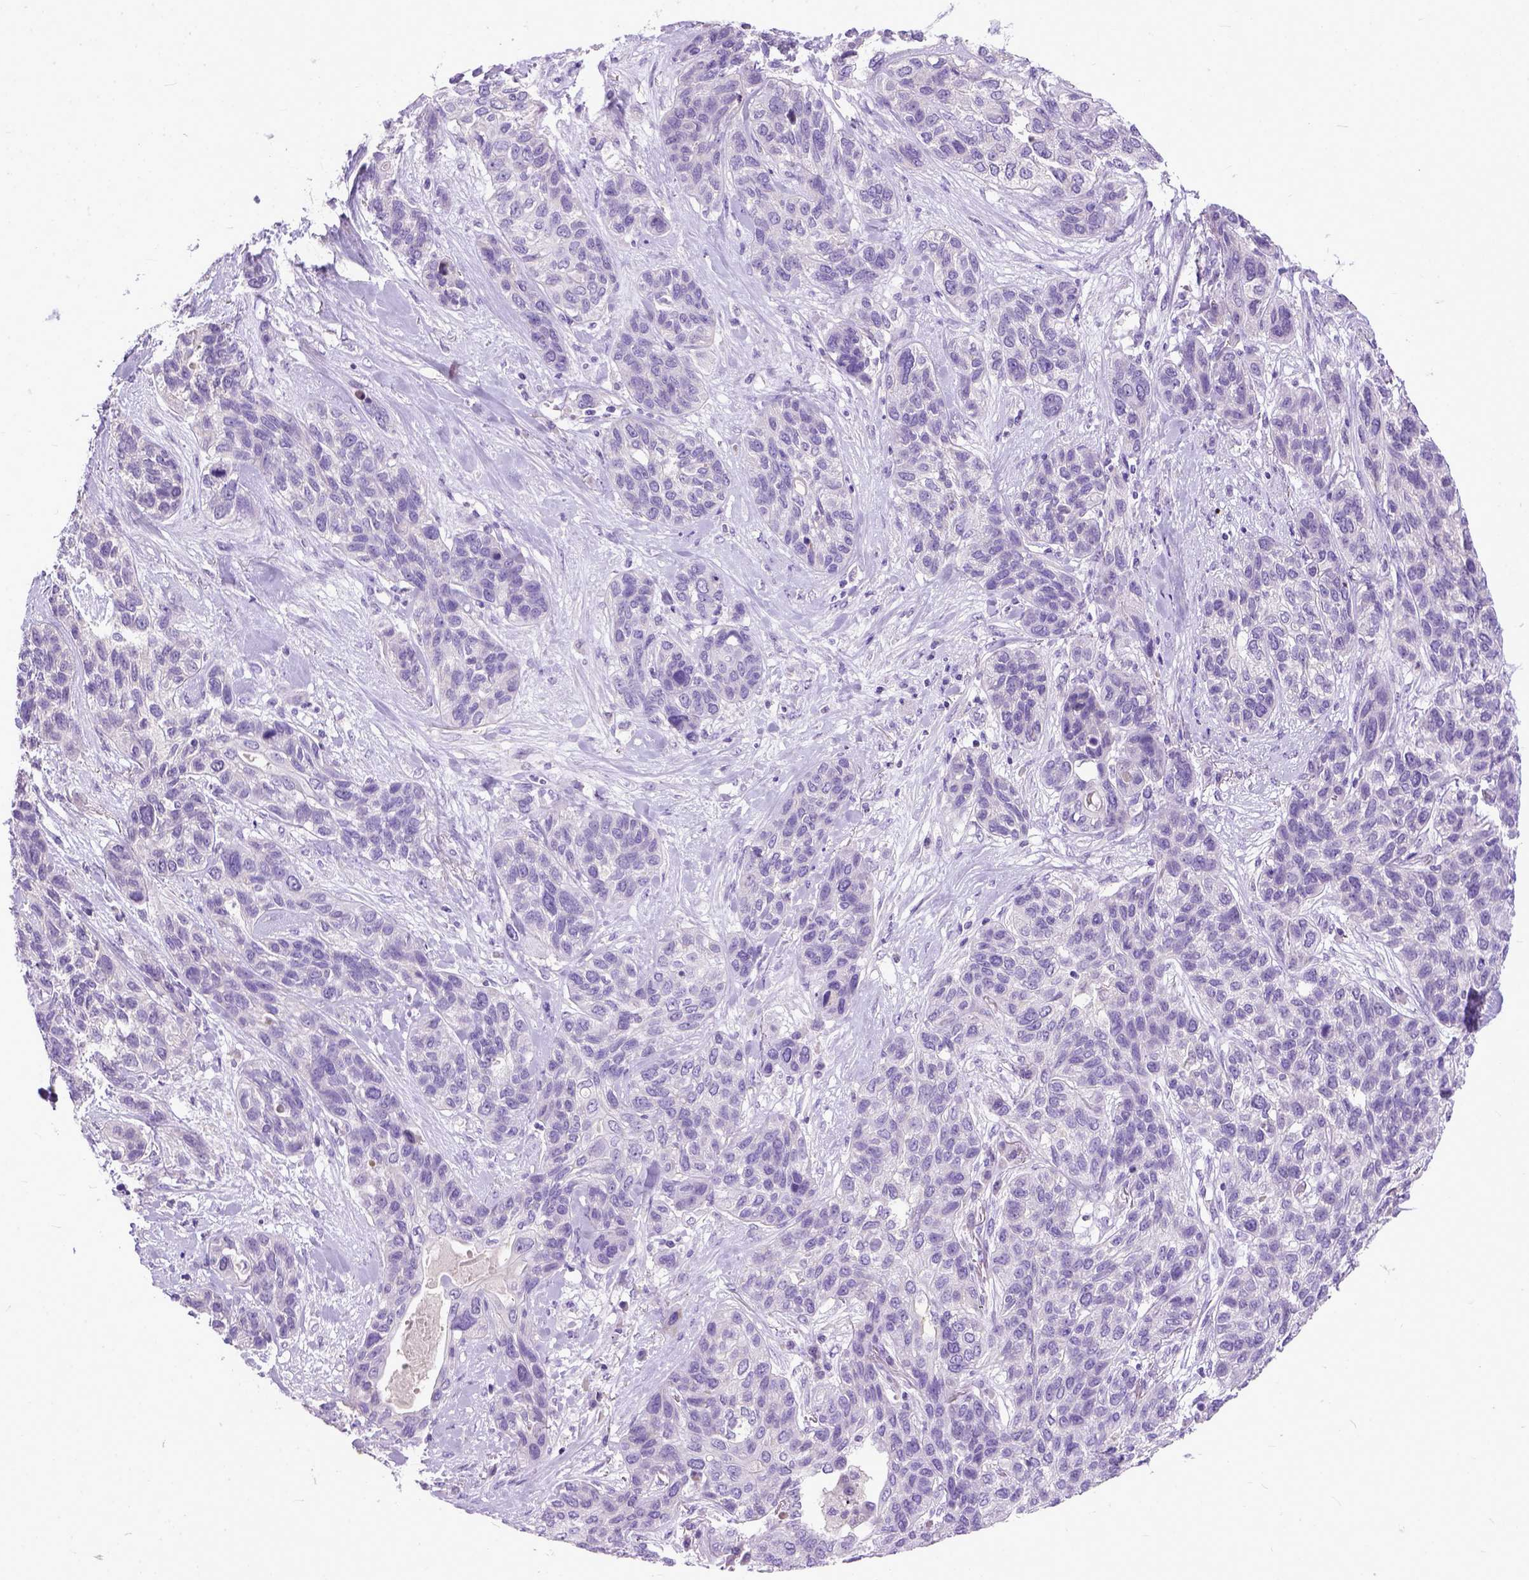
{"staining": {"intensity": "negative", "quantity": "none", "location": "none"}, "tissue": "lung cancer", "cell_type": "Tumor cells", "image_type": "cancer", "snomed": [{"axis": "morphology", "description": "Squamous cell carcinoma, NOS"}, {"axis": "topography", "description": "Lung"}], "caption": "Micrograph shows no protein expression in tumor cells of lung cancer (squamous cell carcinoma) tissue.", "gene": "PLK5", "patient": {"sex": "female", "age": 70}}